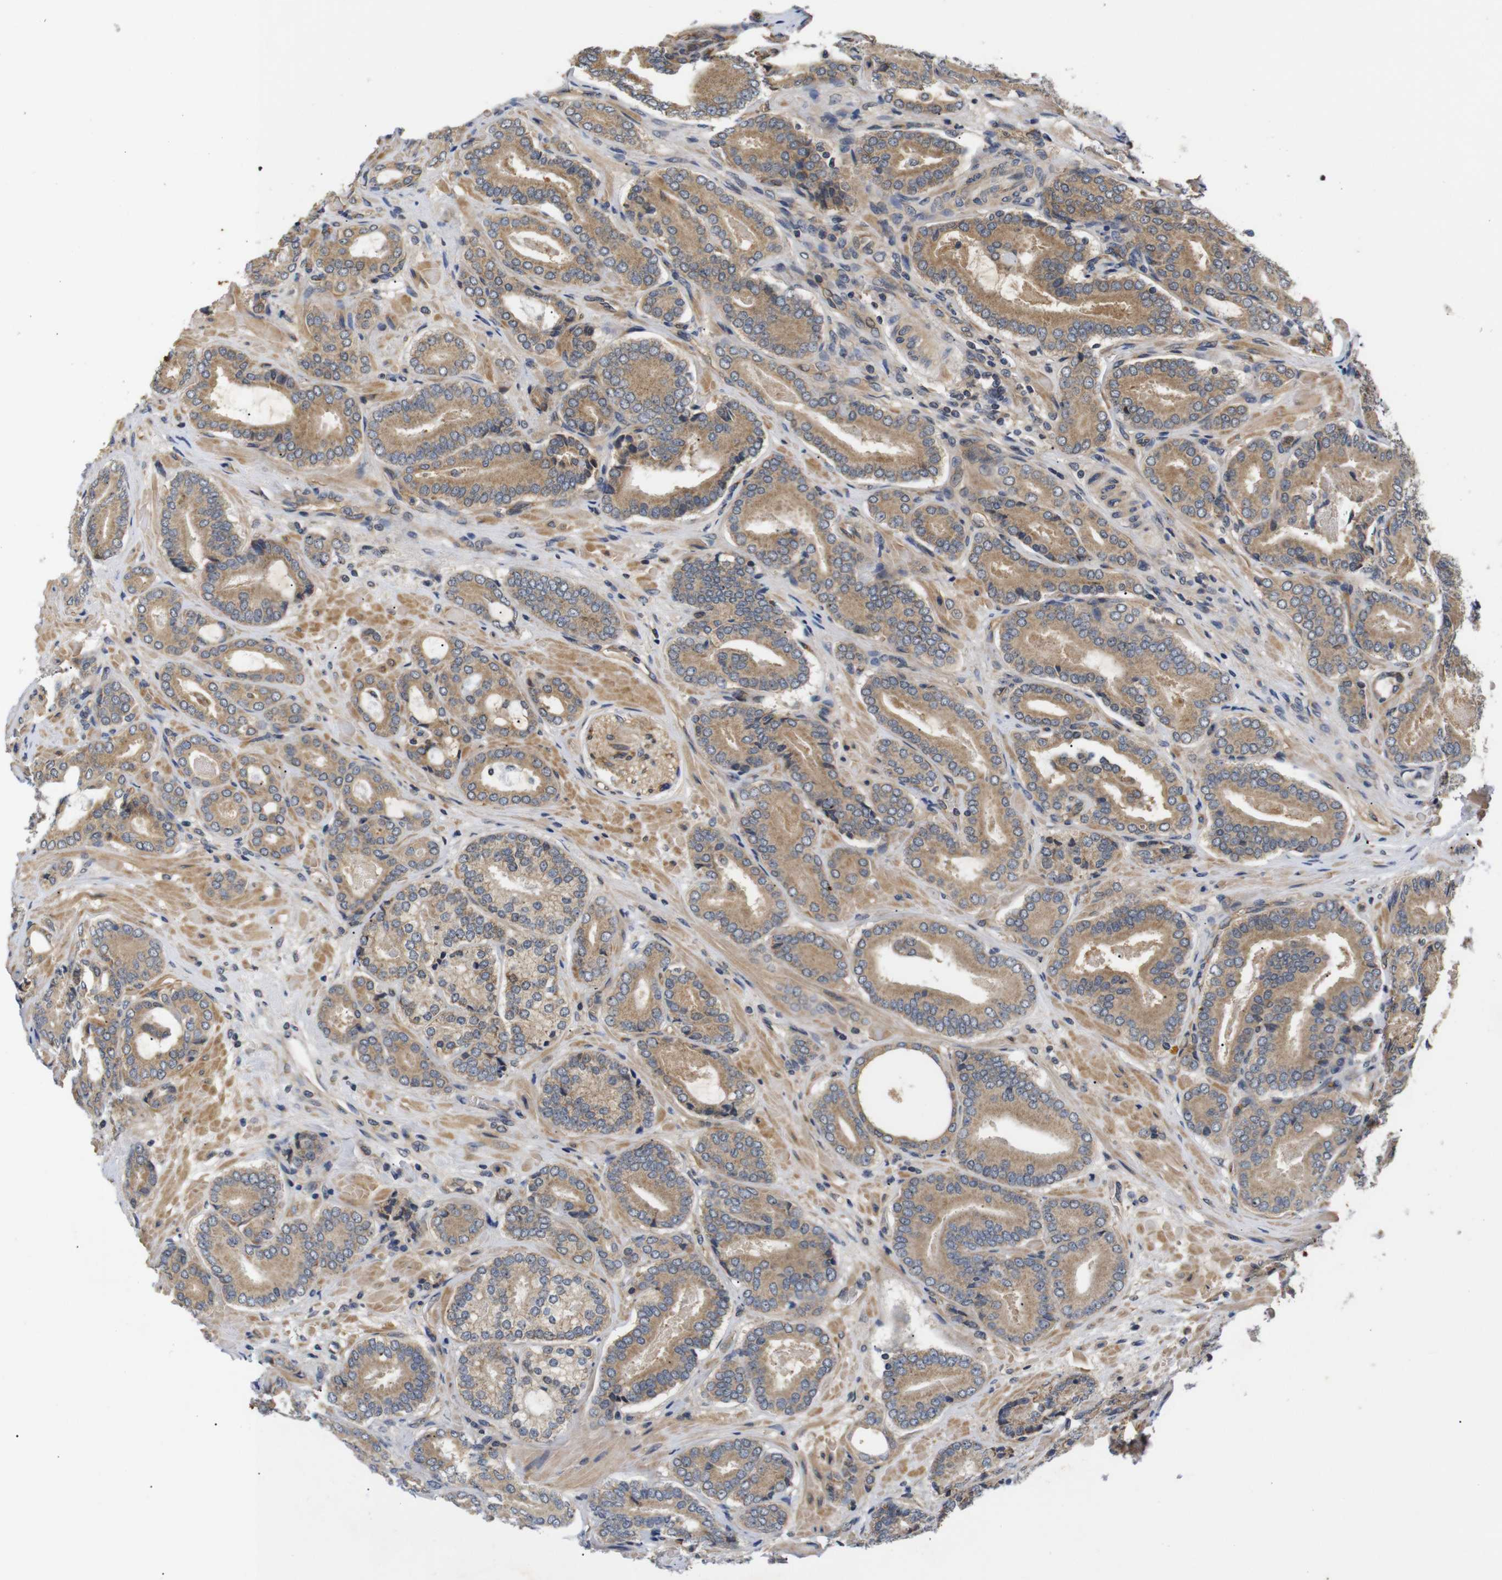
{"staining": {"intensity": "moderate", "quantity": ">75%", "location": "cytoplasmic/membranous"}, "tissue": "prostate cancer", "cell_type": "Tumor cells", "image_type": "cancer", "snomed": [{"axis": "morphology", "description": "Adenocarcinoma, High grade"}, {"axis": "topography", "description": "Prostate"}], "caption": "Prostate adenocarcinoma (high-grade) stained with a protein marker demonstrates moderate staining in tumor cells.", "gene": "RIPK1", "patient": {"sex": "male", "age": 61}}